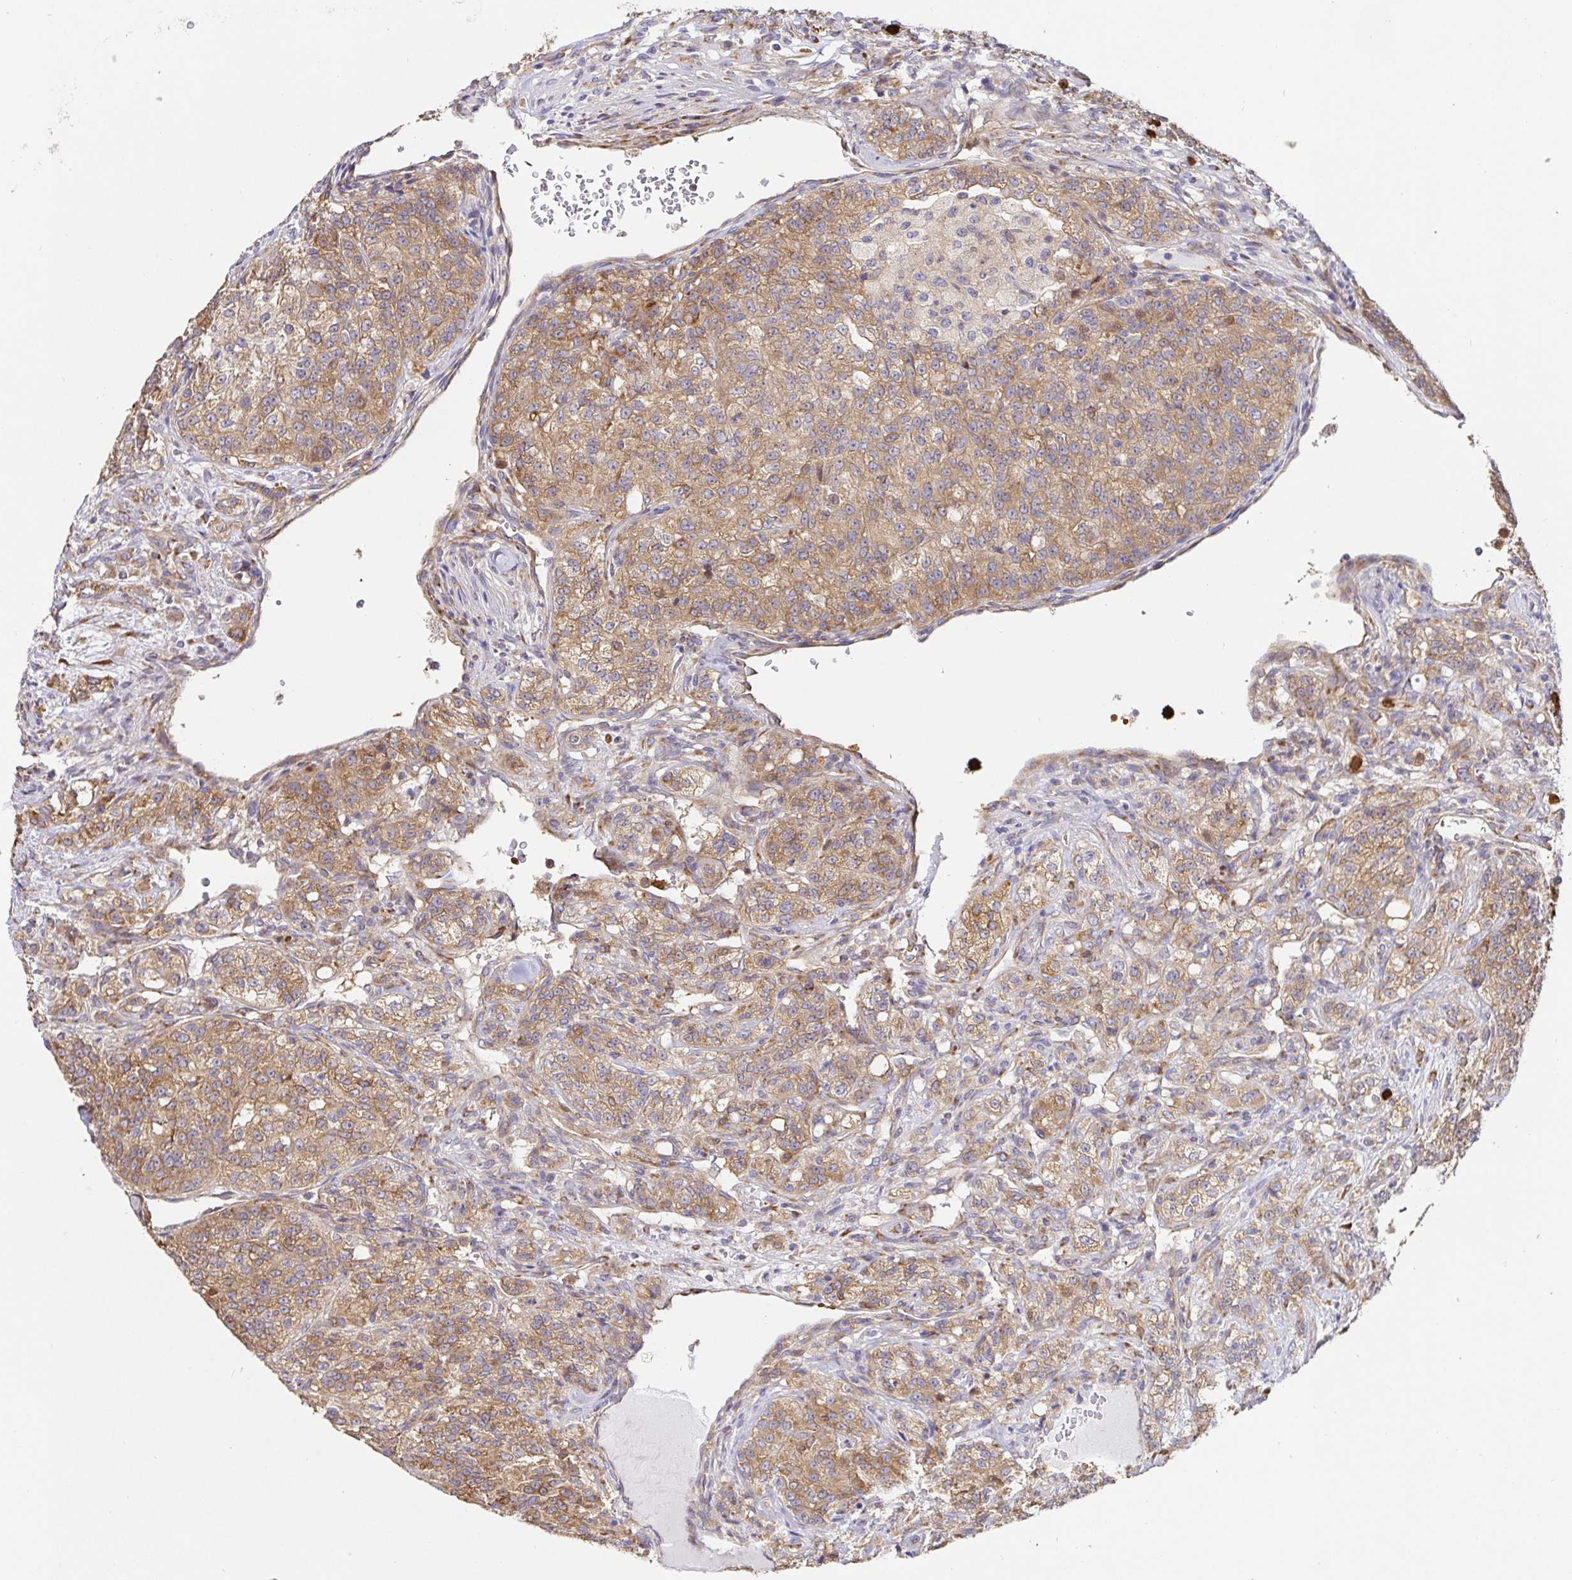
{"staining": {"intensity": "moderate", "quantity": ">75%", "location": "cytoplasmic/membranous"}, "tissue": "renal cancer", "cell_type": "Tumor cells", "image_type": "cancer", "snomed": [{"axis": "morphology", "description": "Adenocarcinoma, NOS"}, {"axis": "topography", "description": "Kidney"}], "caption": "Renal adenocarcinoma tissue displays moderate cytoplasmic/membranous positivity in approximately >75% of tumor cells, visualized by immunohistochemistry. (brown staining indicates protein expression, while blue staining denotes nuclei).", "gene": "PDPK1", "patient": {"sex": "female", "age": 63}}